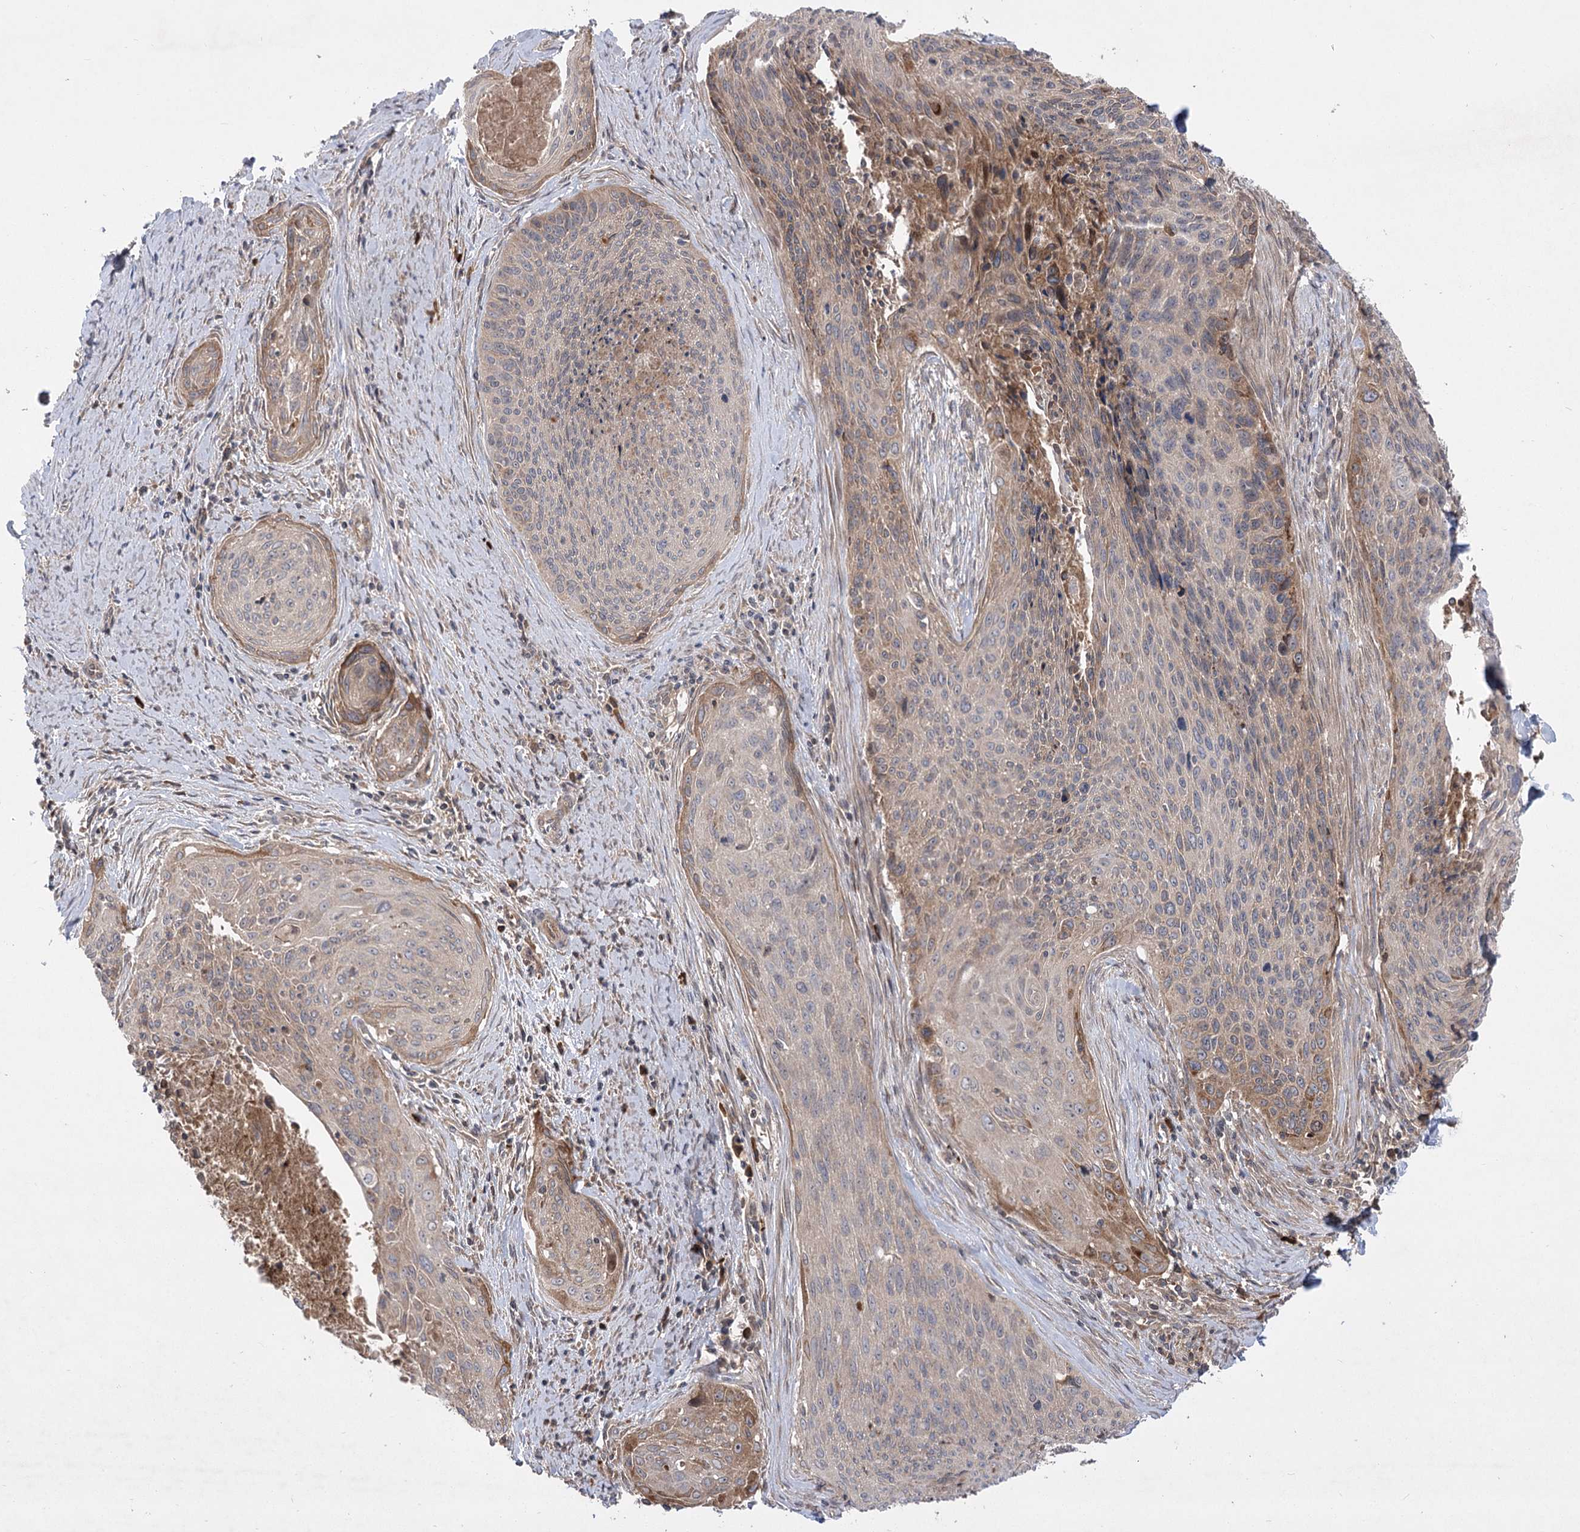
{"staining": {"intensity": "moderate", "quantity": "<25%", "location": "cytoplasmic/membranous"}, "tissue": "cervical cancer", "cell_type": "Tumor cells", "image_type": "cancer", "snomed": [{"axis": "morphology", "description": "Squamous cell carcinoma, NOS"}, {"axis": "topography", "description": "Cervix"}], "caption": "Cervical cancer (squamous cell carcinoma) stained with a protein marker reveals moderate staining in tumor cells.", "gene": "PLEKHA5", "patient": {"sex": "female", "age": 55}}